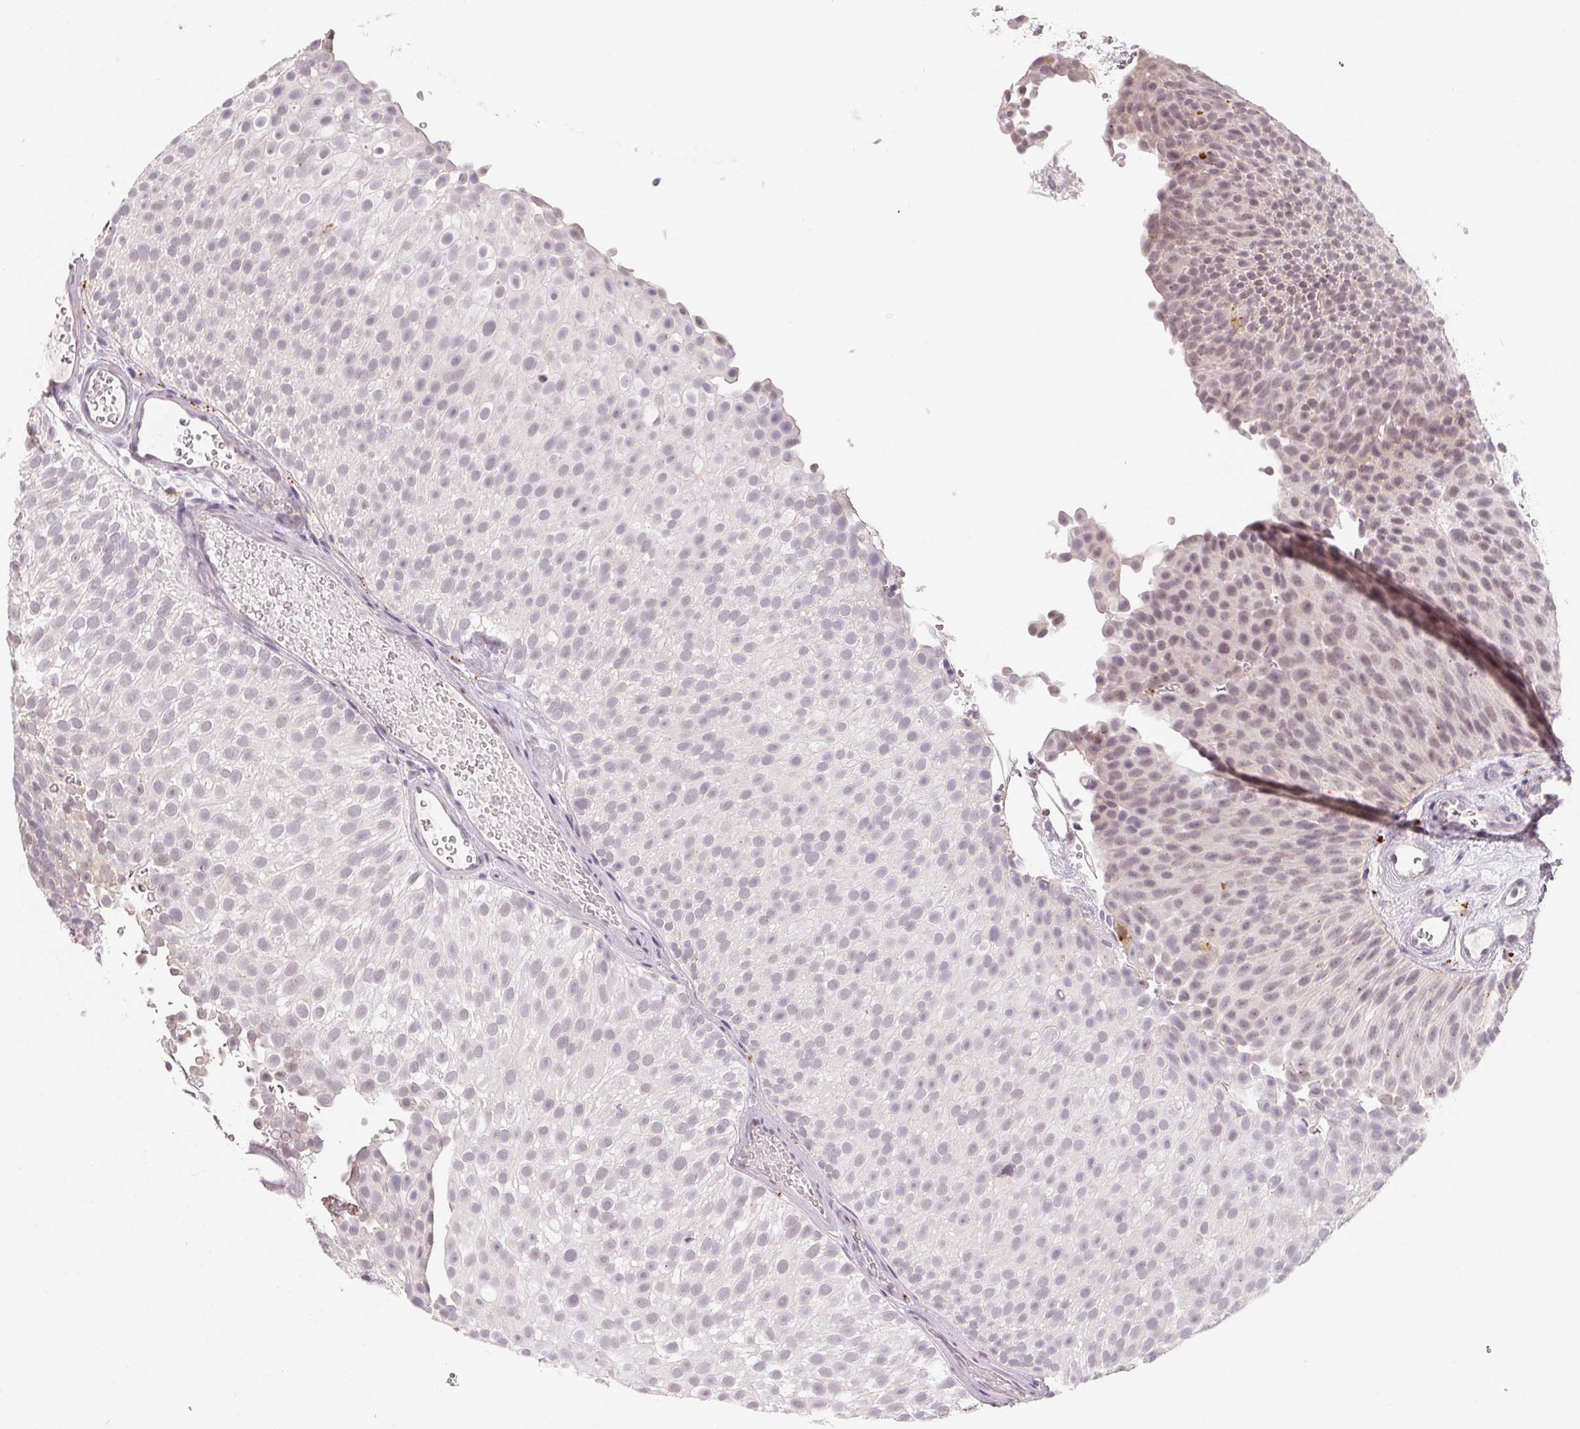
{"staining": {"intensity": "weak", "quantity": "<25%", "location": "nuclear"}, "tissue": "urothelial cancer", "cell_type": "Tumor cells", "image_type": "cancer", "snomed": [{"axis": "morphology", "description": "Urothelial carcinoma, Low grade"}, {"axis": "topography", "description": "Urinary bladder"}], "caption": "The photomicrograph demonstrates no staining of tumor cells in low-grade urothelial carcinoma.", "gene": "NXF3", "patient": {"sex": "male", "age": 78}}